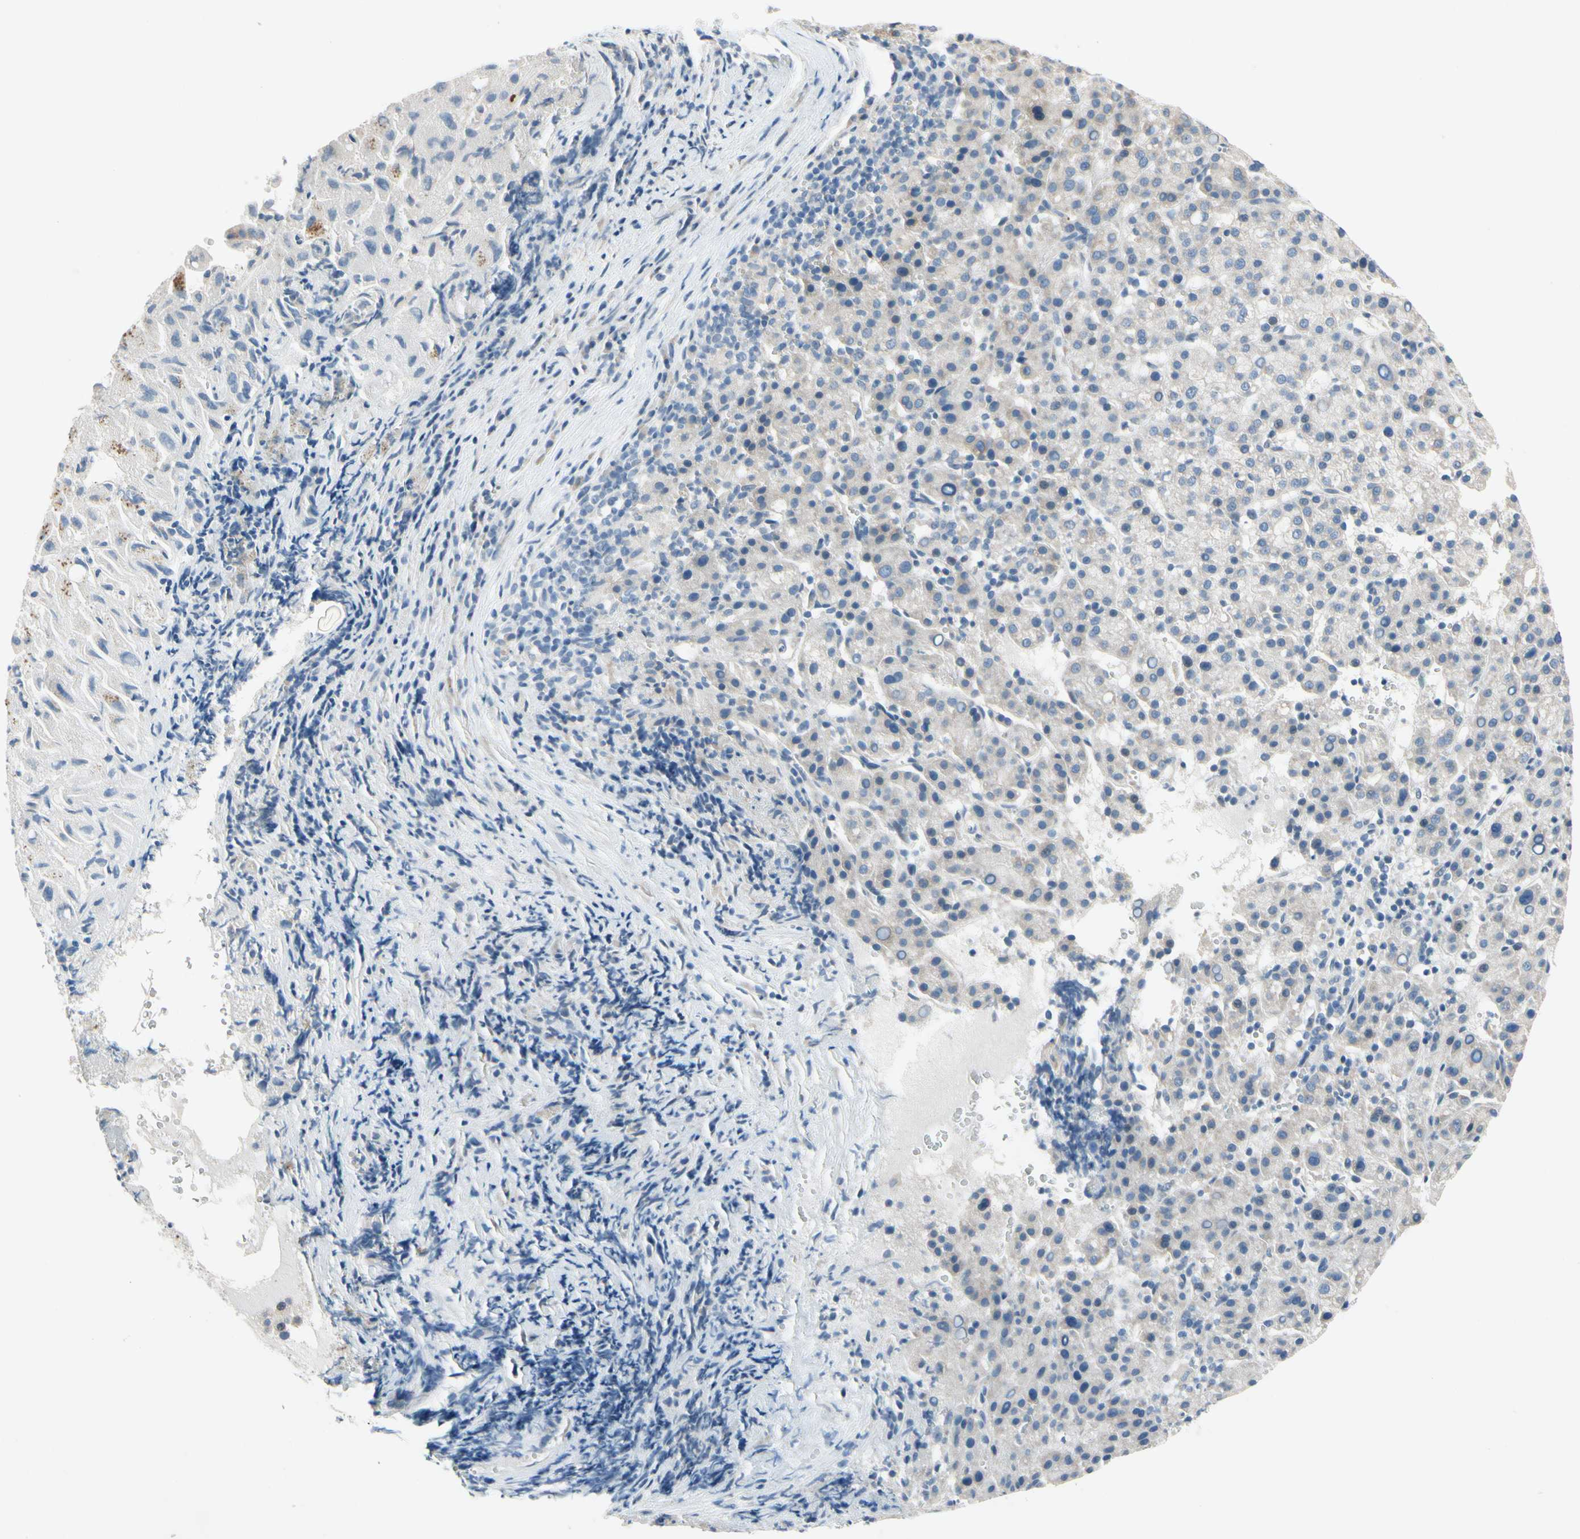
{"staining": {"intensity": "weak", "quantity": "<25%", "location": "cytoplasmic/membranous"}, "tissue": "liver cancer", "cell_type": "Tumor cells", "image_type": "cancer", "snomed": [{"axis": "morphology", "description": "Carcinoma, Hepatocellular, NOS"}, {"axis": "topography", "description": "Liver"}], "caption": "Immunohistochemical staining of liver cancer (hepatocellular carcinoma) displays no significant staining in tumor cells.", "gene": "PIP5K1B", "patient": {"sex": "female", "age": 58}}